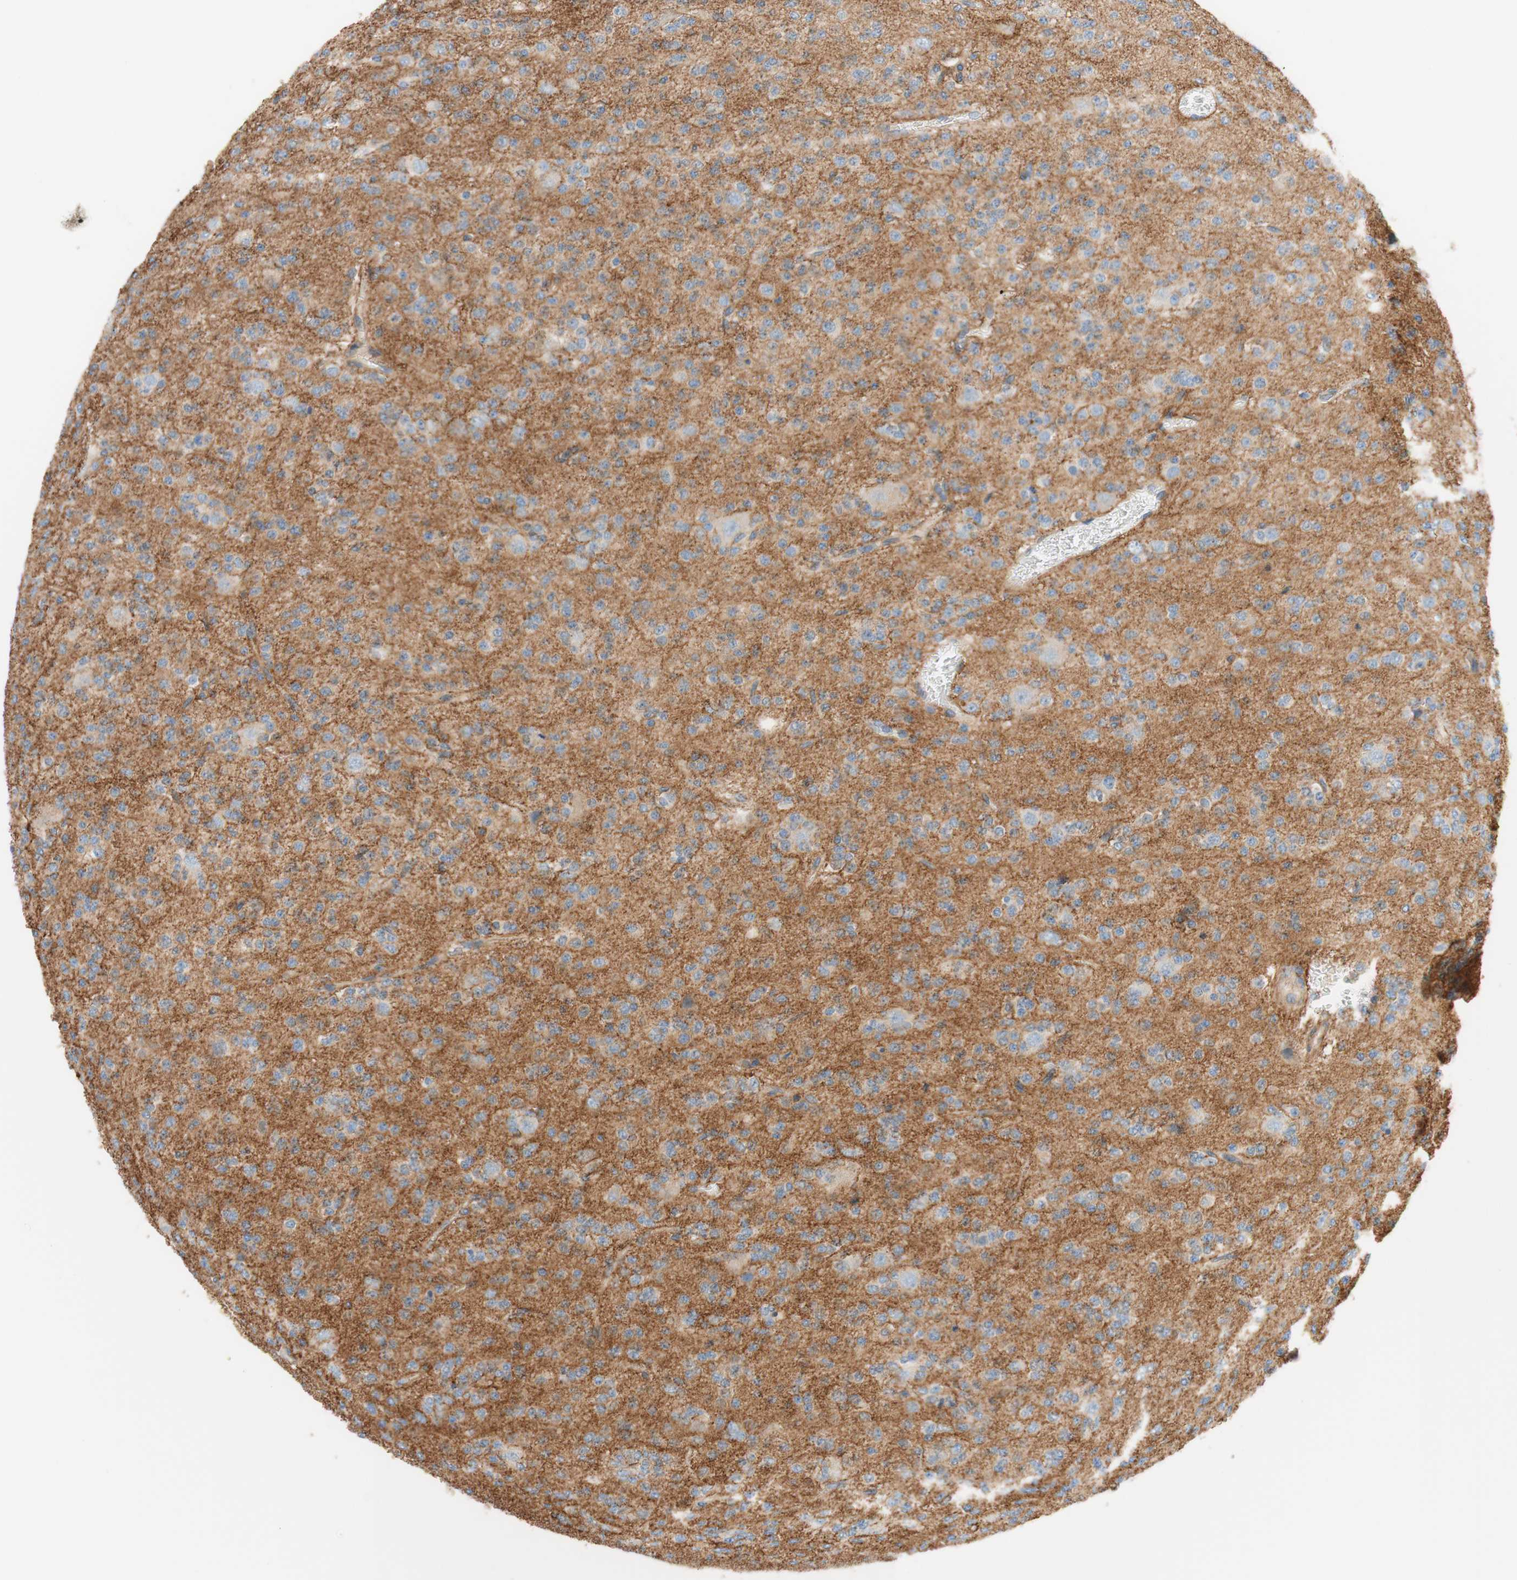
{"staining": {"intensity": "weak", "quantity": ">75%", "location": "cytoplasmic/membranous"}, "tissue": "glioma", "cell_type": "Tumor cells", "image_type": "cancer", "snomed": [{"axis": "morphology", "description": "Glioma, malignant, Low grade"}, {"axis": "topography", "description": "Brain"}], "caption": "Immunohistochemistry (IHC) image of glioma stained for a protein (brown), which demonstrates low levels of weak cytoplasmic/membranous positivity in approximately >75% of tumor cells.", "gene": "VPS26A", "patient": {"sex": "male", "age": 38}}